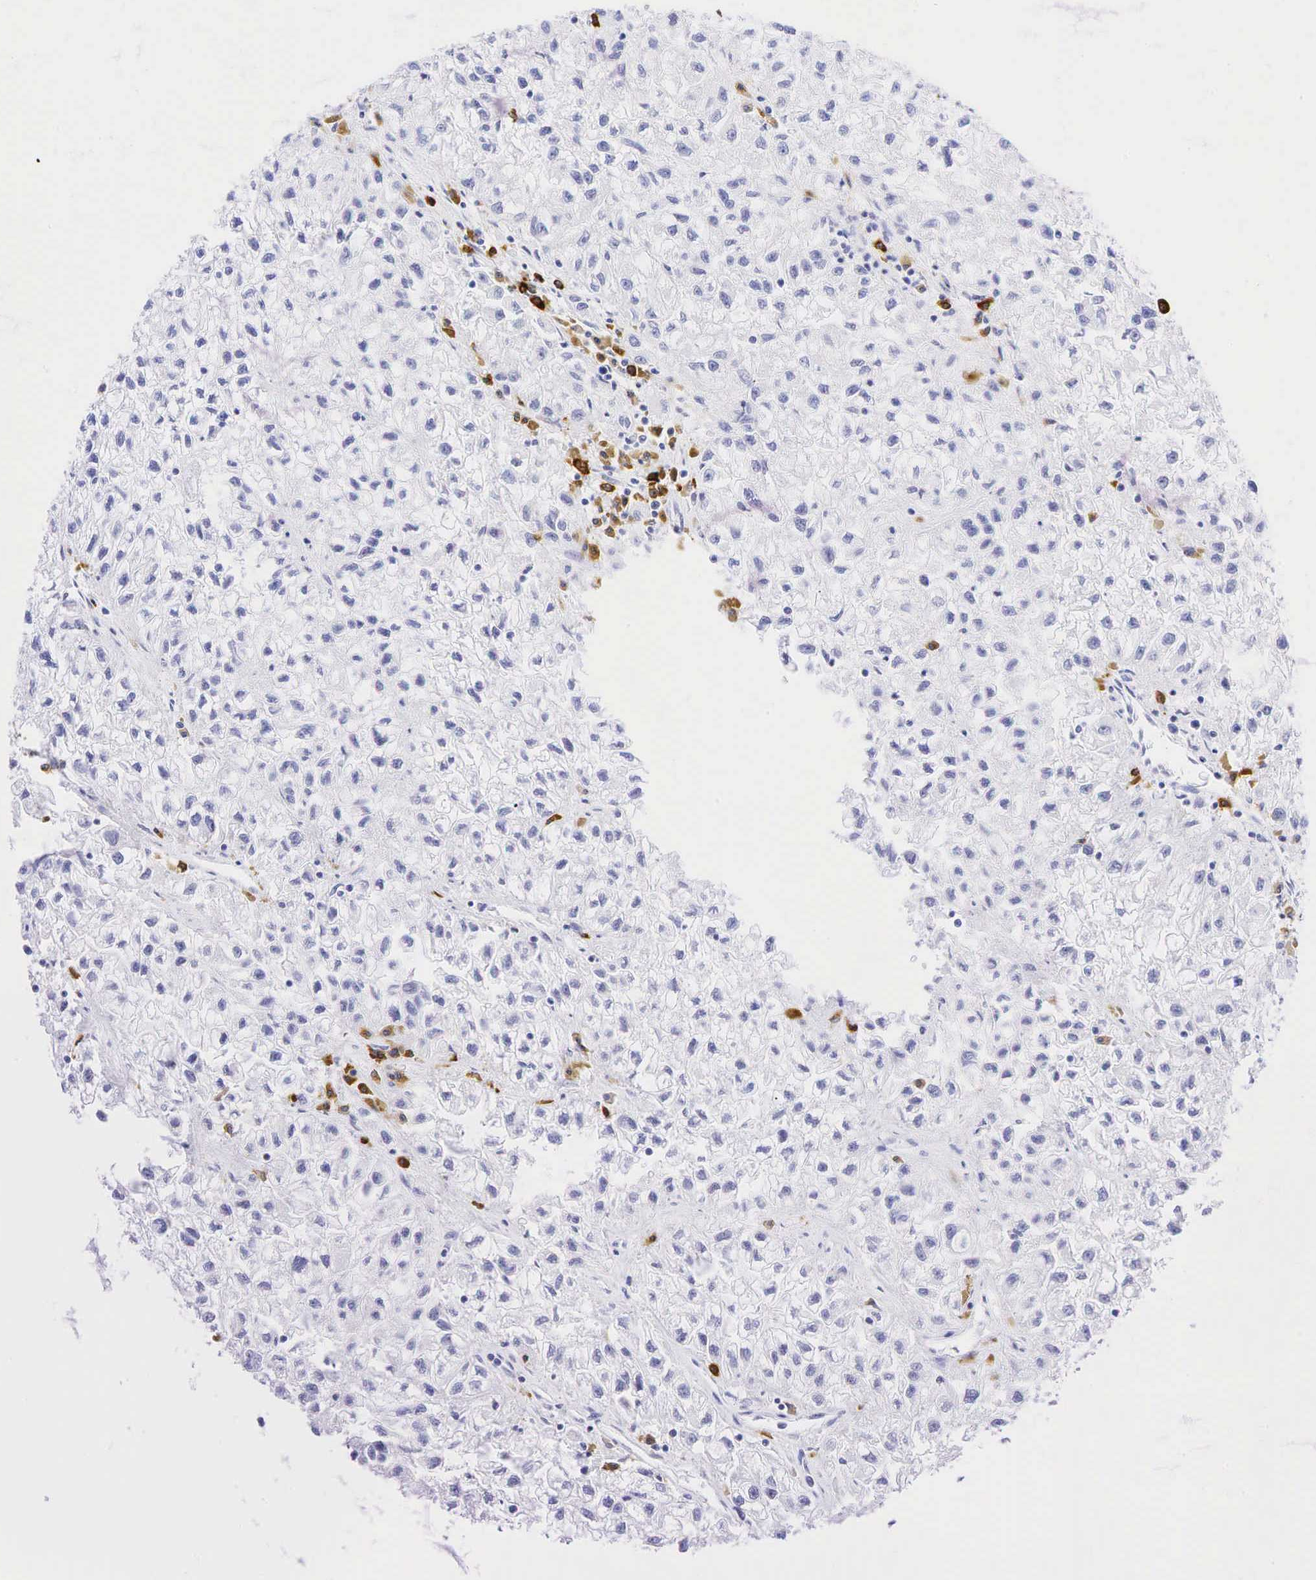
{"staining": {"intensity": "negative", "quantity": "none", "location": "none"}, "tissue": "renal cancer", "cell_type": "Tumor cells", "image_type": "cancer", "snomed": [{"axis": "morphology", "description": "Adenocarcinoma, NOS"}, {"axis": "topography", "description": "Kidney"}], "caption": "Immunohistochemical staining of human renal cancer reveals no significant staining in tumor cells. The staining is performed using DAB (3,3'-diaminobenzidine) brown chromogen with nuclei counter-stained in using hematoxylin.", "gene": "CD79A", "patient": {"sex": "male", "age": 59}}